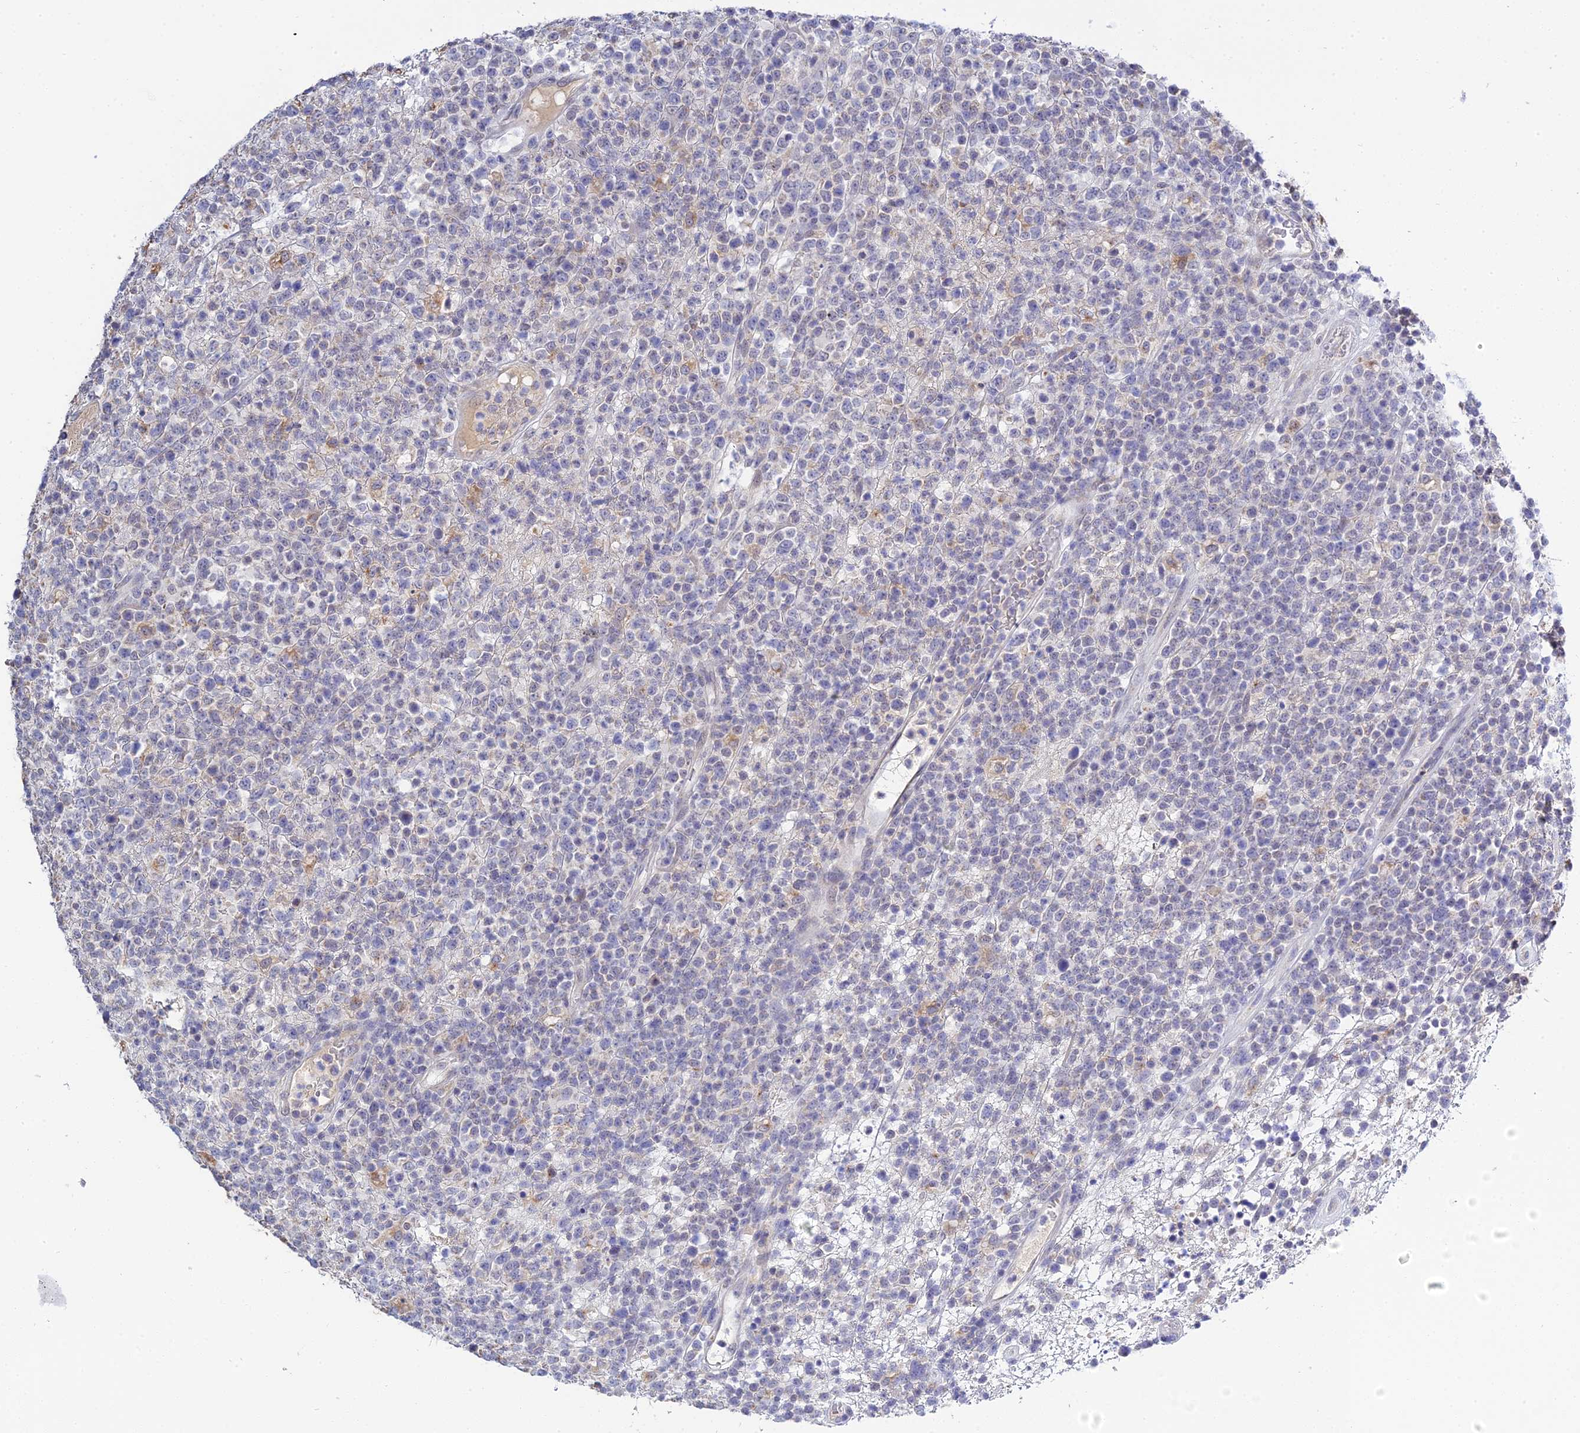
{"staining": {"intensity": "negative", "quantity": "none", "location": "none"}, "tissue": "lymphoma", "cell_type": "Tumor cells", "image_type": "cancer", "snomed": [{"axis": "morphology", "description": "Malignant lymphoma, non-Hodgkin's type, High grade"}, {"axis": "topography", "description": "Colon"}], "caption": "Immunohistochemistry (IHC) of malignant lymphoma, non-Hodgkin's type (high-grade) displays no expression in tumor cells.", "gene": "ZXDA", "patient": {"sex": "female", "age": 53}}